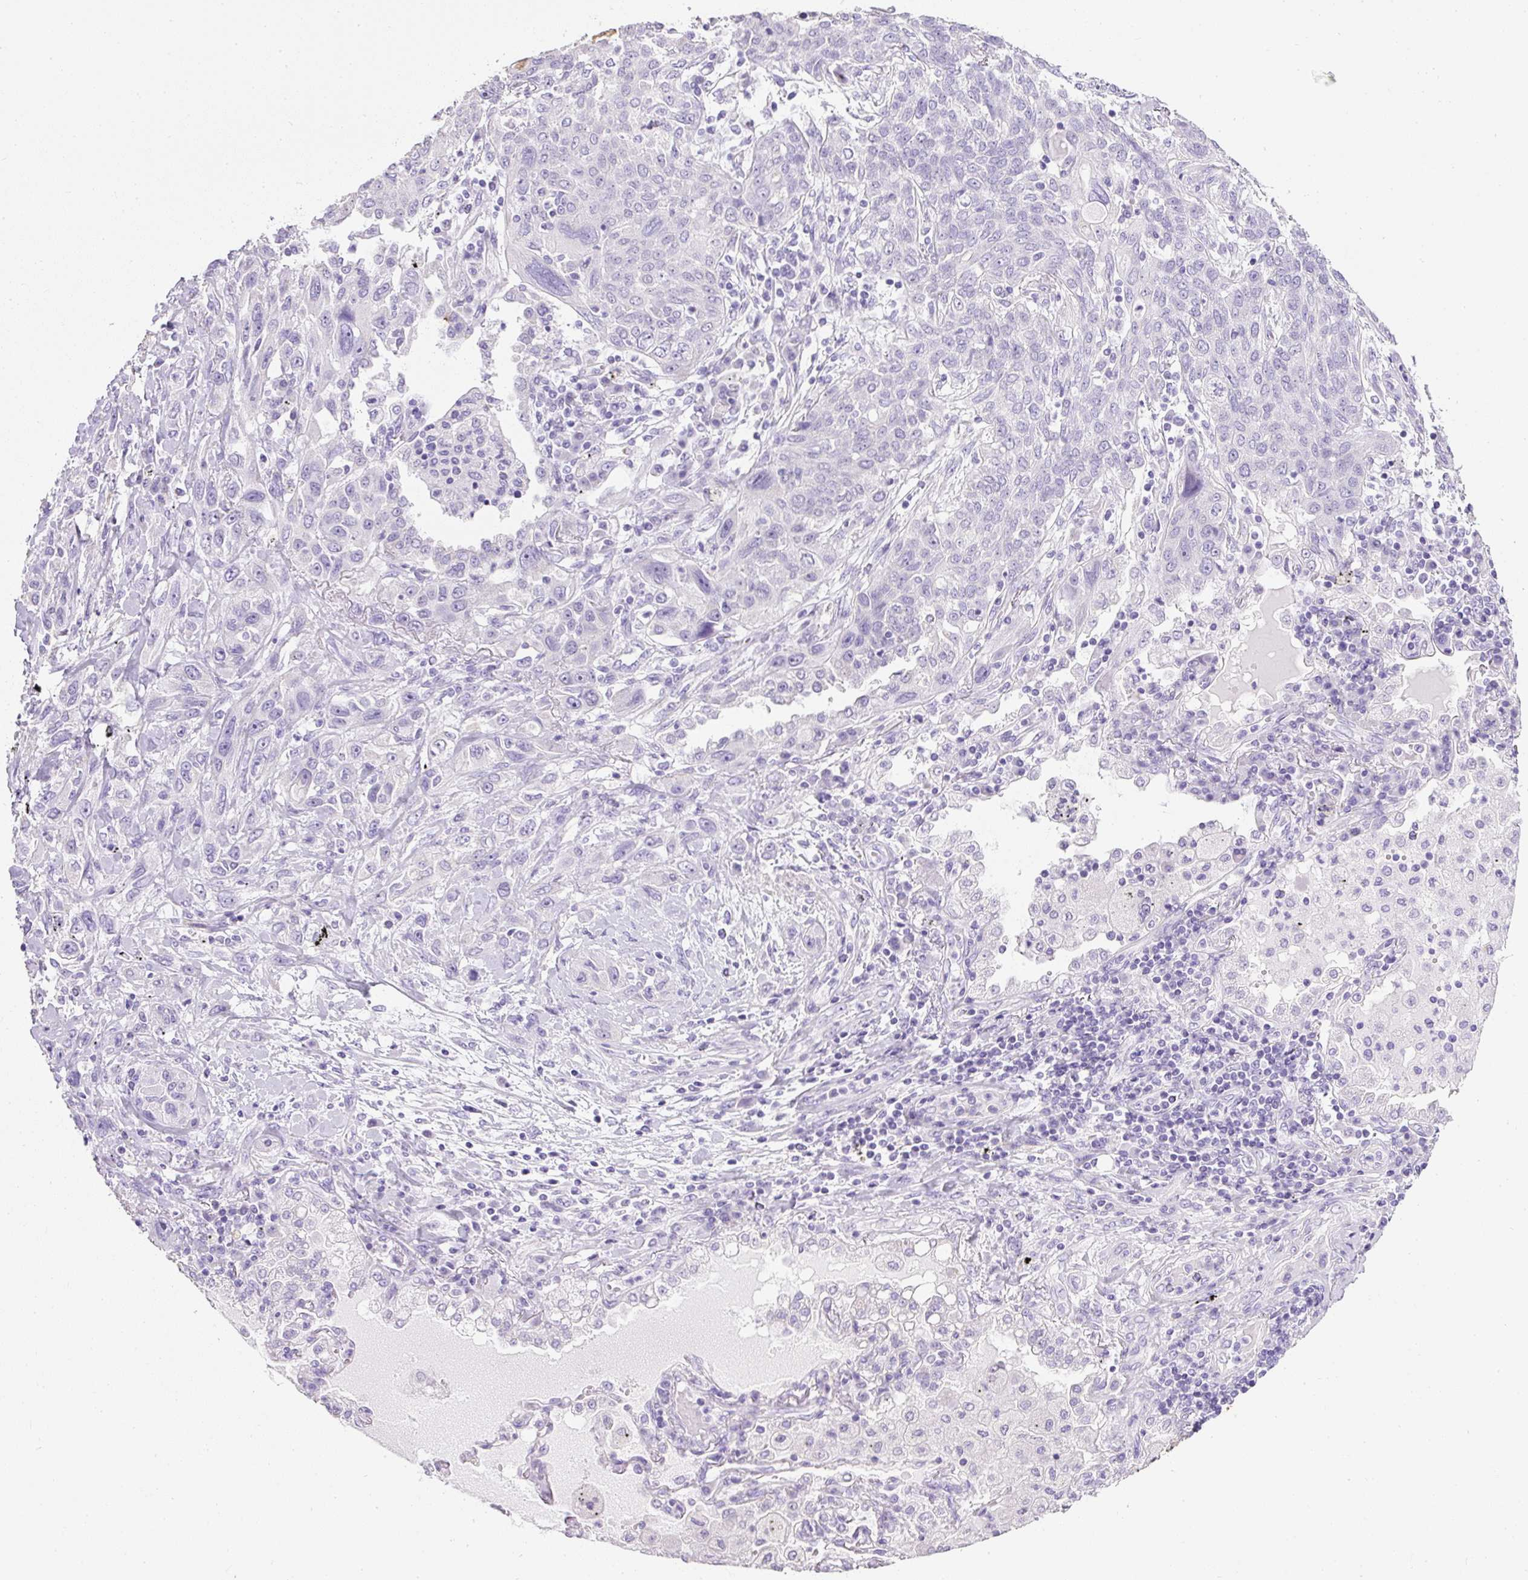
{"staining": {"intensity": "negative", "quantity": "none", "location": "none"}, "tissue": "lung cancer", "cell_type": "Tumor cells", "image_type": "cancer", "snomed": [{"axis": "morphology", "description": "Squamous cell carcinoma, NOS"}, {"axis": "topography", "description": "Lung"}], "caption": "The immunohistochemistry (IHC) photomicrograph has no significant positivity in tumor cells of squamous cell carcinoma (lung) tissue.", "gene": "C2CD4C", "patient": {"sex": "female", "age": 70}}